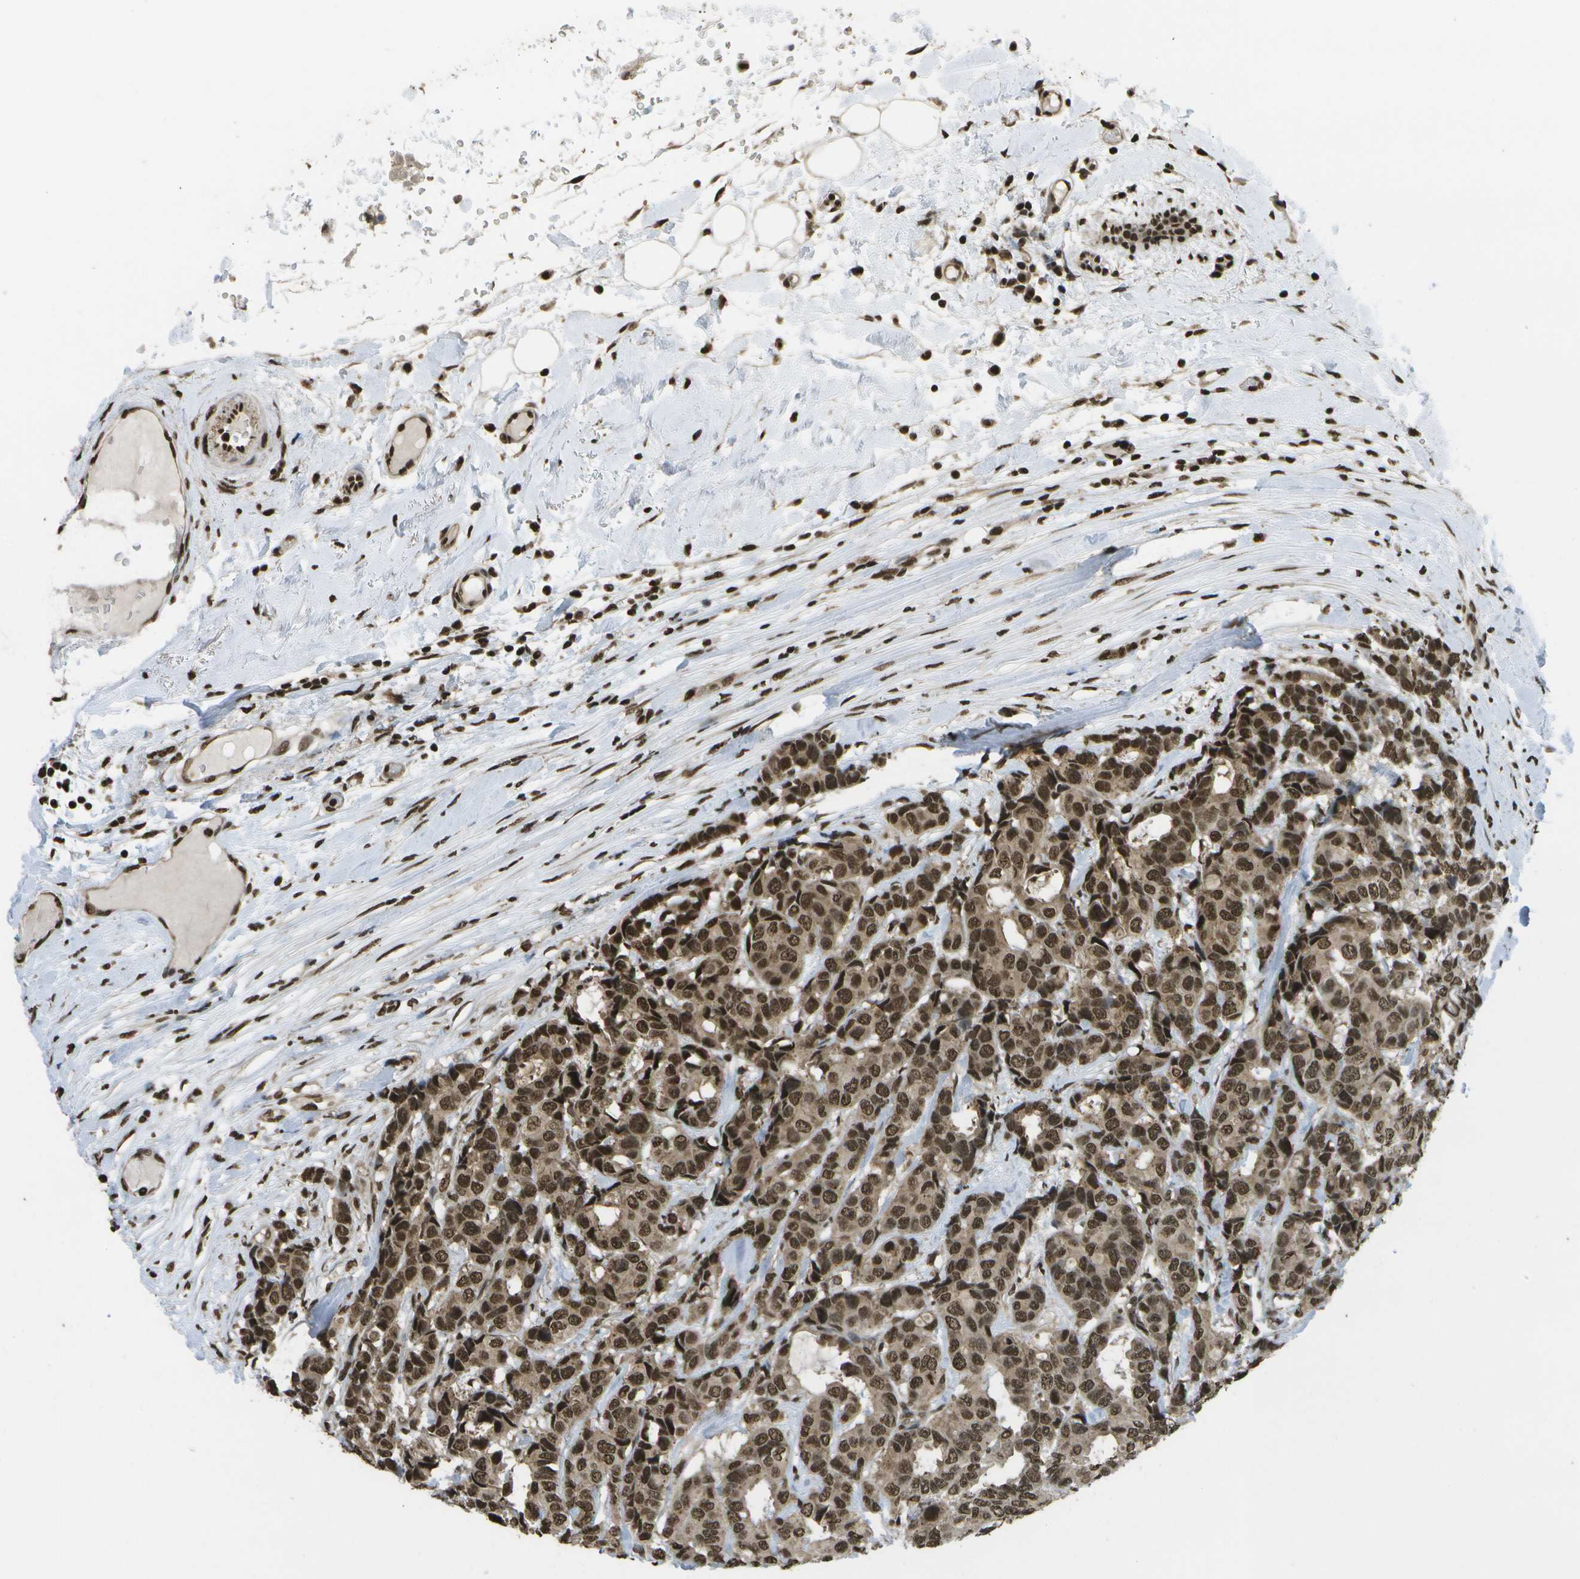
{"staining": {"intensity": "strong", "quantity": ">75%", "location": "cytoplasmic/membranous,nuclear"}, "tissue": "breast cancer", "cell_type": "Tumor cells", "image_type": "cancer", "snomed": [{"axis": "morphology", "description": "Duct carcinoma"}, {"axis": "topography", "description": "Breast"}], "caption": "Brown immunohistochemical staining in infiltrating ductal carcinoma (breast) reveals strong cytoplasmic/membranous and nuclear expression in about >75% of tumor cells.", "gene": "SPEN", "patient": {"sex": "female", "age": 87}}